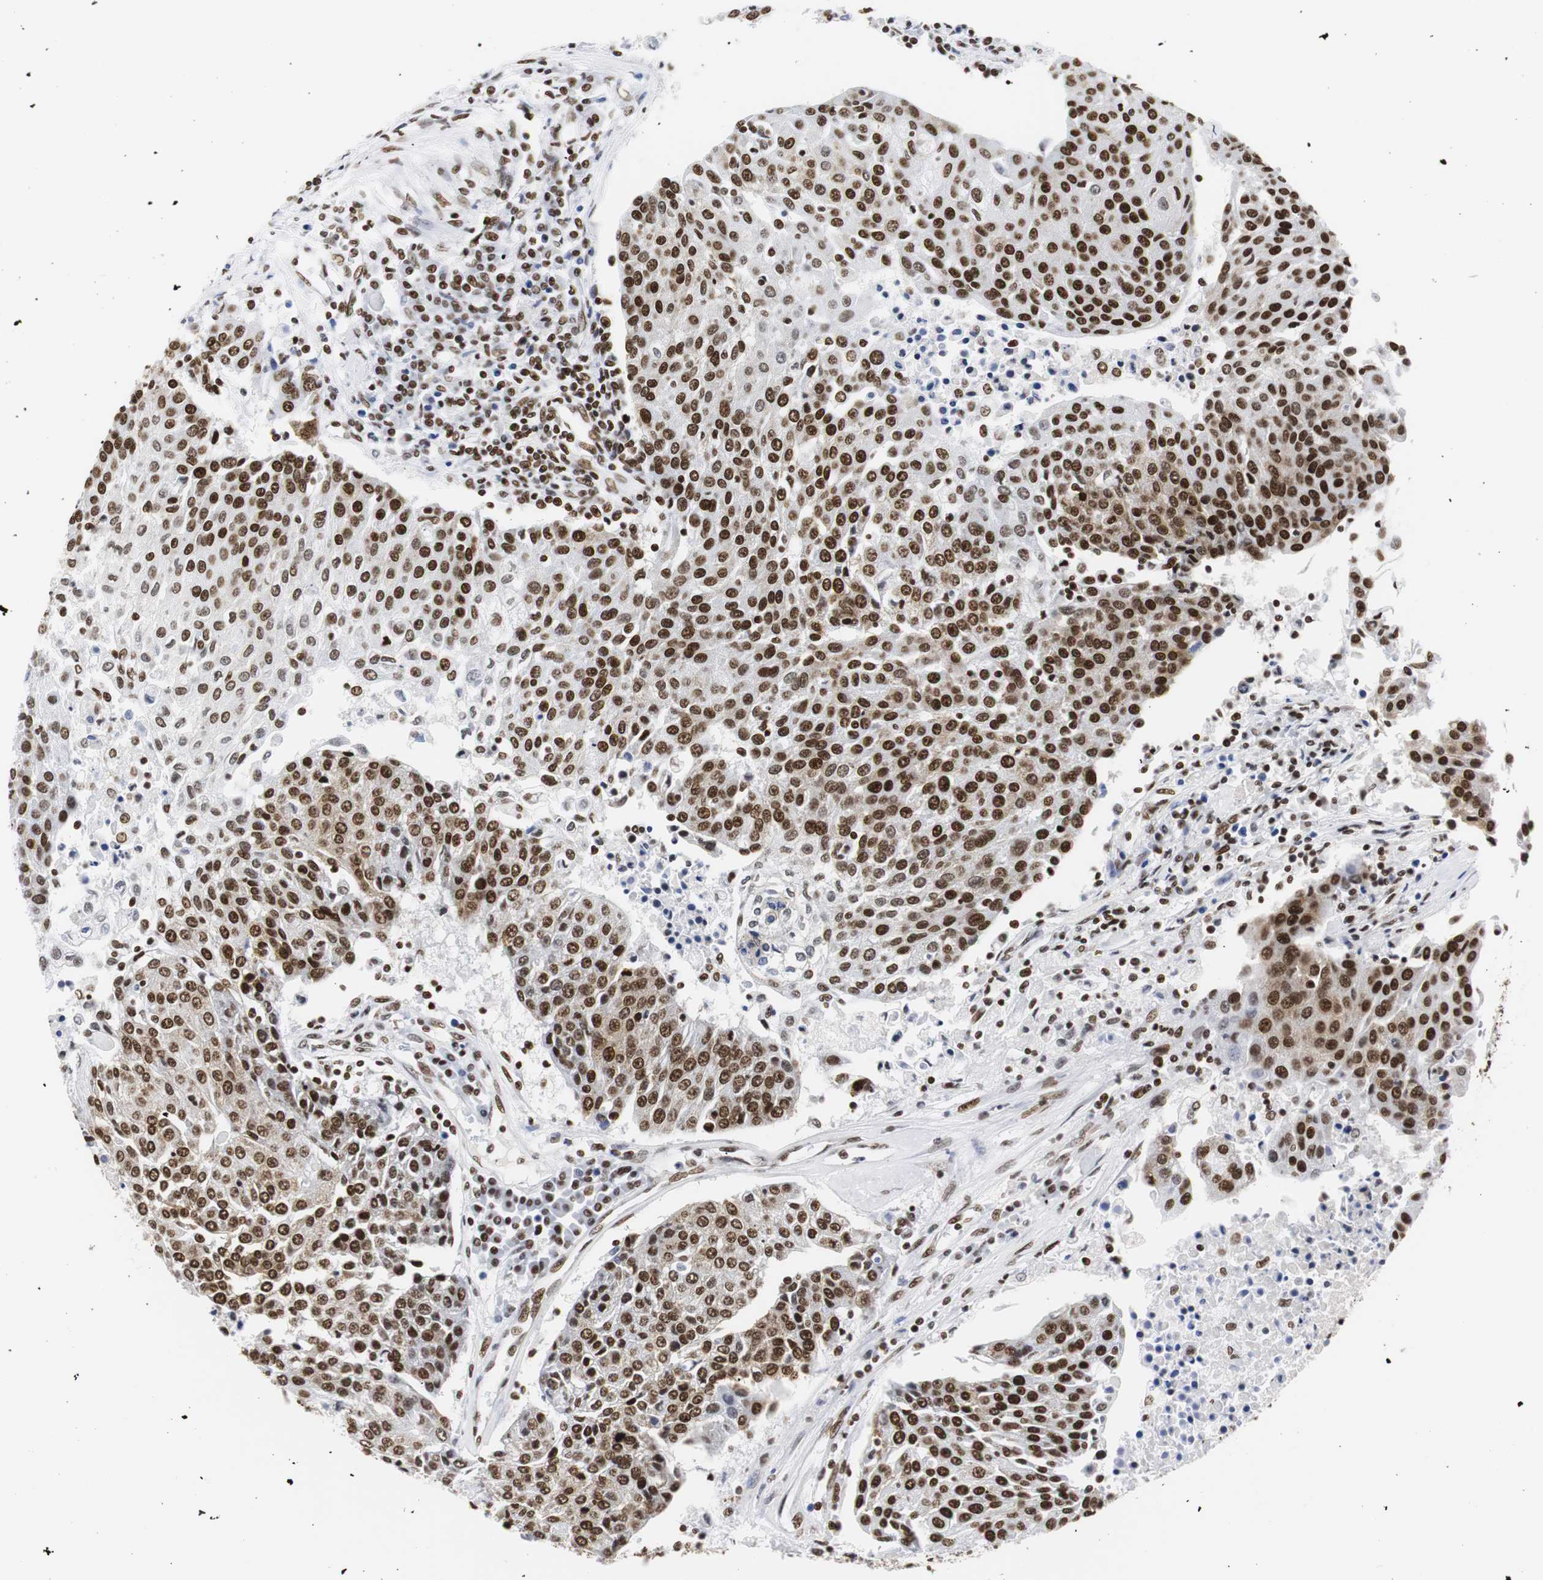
{"staining": {"intensity": "strong", "quantity": ">75%", "location": "nuclear"}, "tissue": "urothelial cancer", "cell_type": "Tumor cells", "image_type": "cancer", "snomed": [{"axis": "morphology", "description": "Urothelial carcinoma, High grade"}, {"axis": "topography", "description": "Urinary bladder"}], "caption": "Immunohistochemistry (DAB (3,3'-diaminobenzidine)) staining of human urothelial cancer reveals strong nuclear protein positivity in about >75% of tumor cells. (Brightfield microscopy of DAB IHC at high magnification).", "gene": "HNRNPH2", "patient": {"sex": "female", "age": 85}}